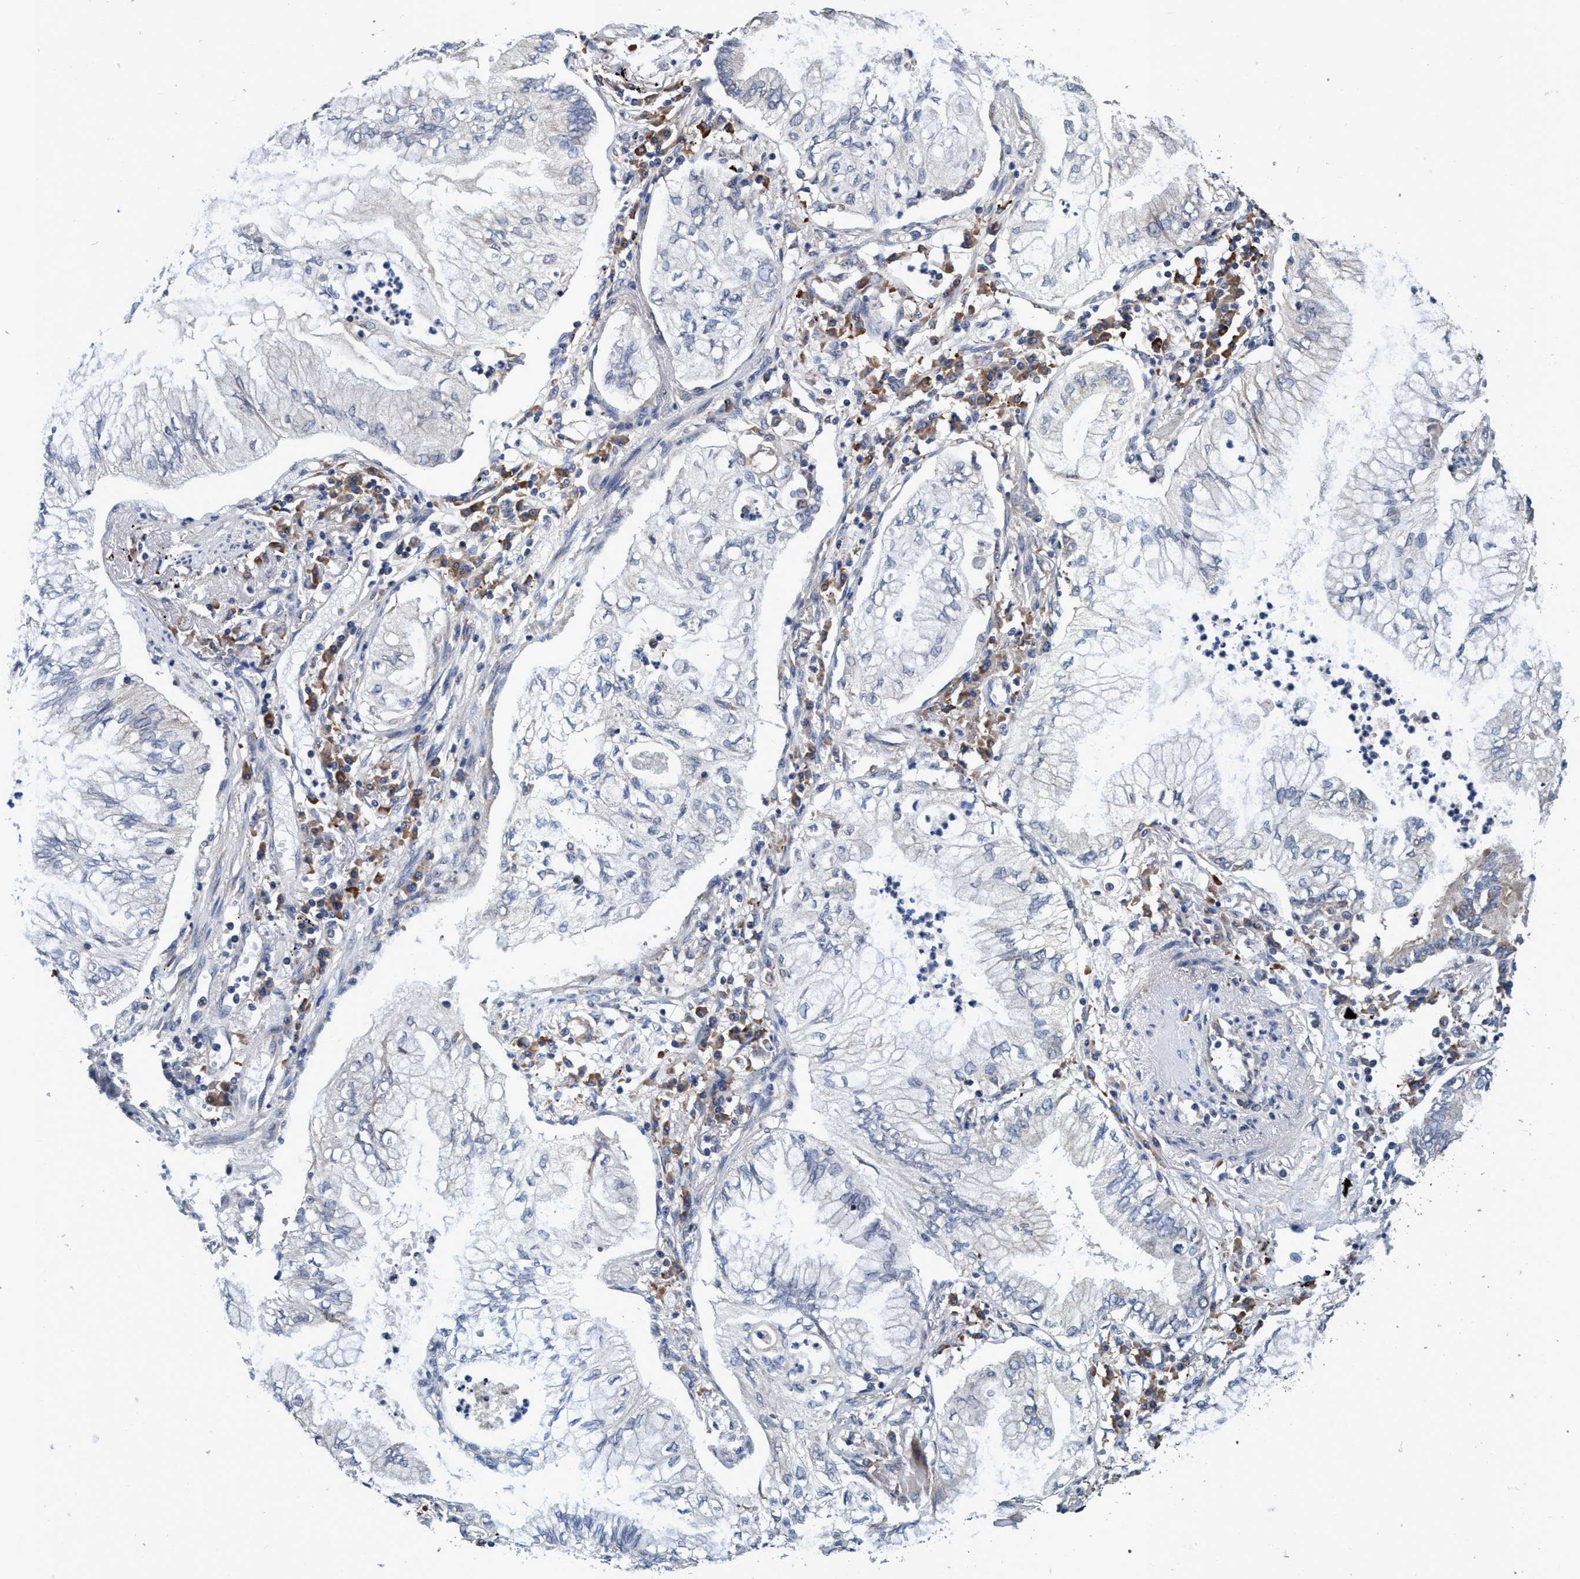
{"staining": {"intensity": "negative", "quantity": "none", "location": "none"}, "tissue": "lung cancer", "cell_type": "Tumor cells", "image_type": "cancer", "snomed": [{"axis": "morphology", "description": "Normal tissue, NOS"}, {"axis": "morphology", "description": "Adenocarcinoma, NOS"}, {"axis": "topography", "description": "Bronchus"}, {"axis": "topography", "description": "Lung"}], "caption": "A micrograph of human lung cancer (adenocarcinoma) is negative for staining in tumor cells.", "gene": "CALCOCO2", "patient": {"sex": "female", "age": 70}}